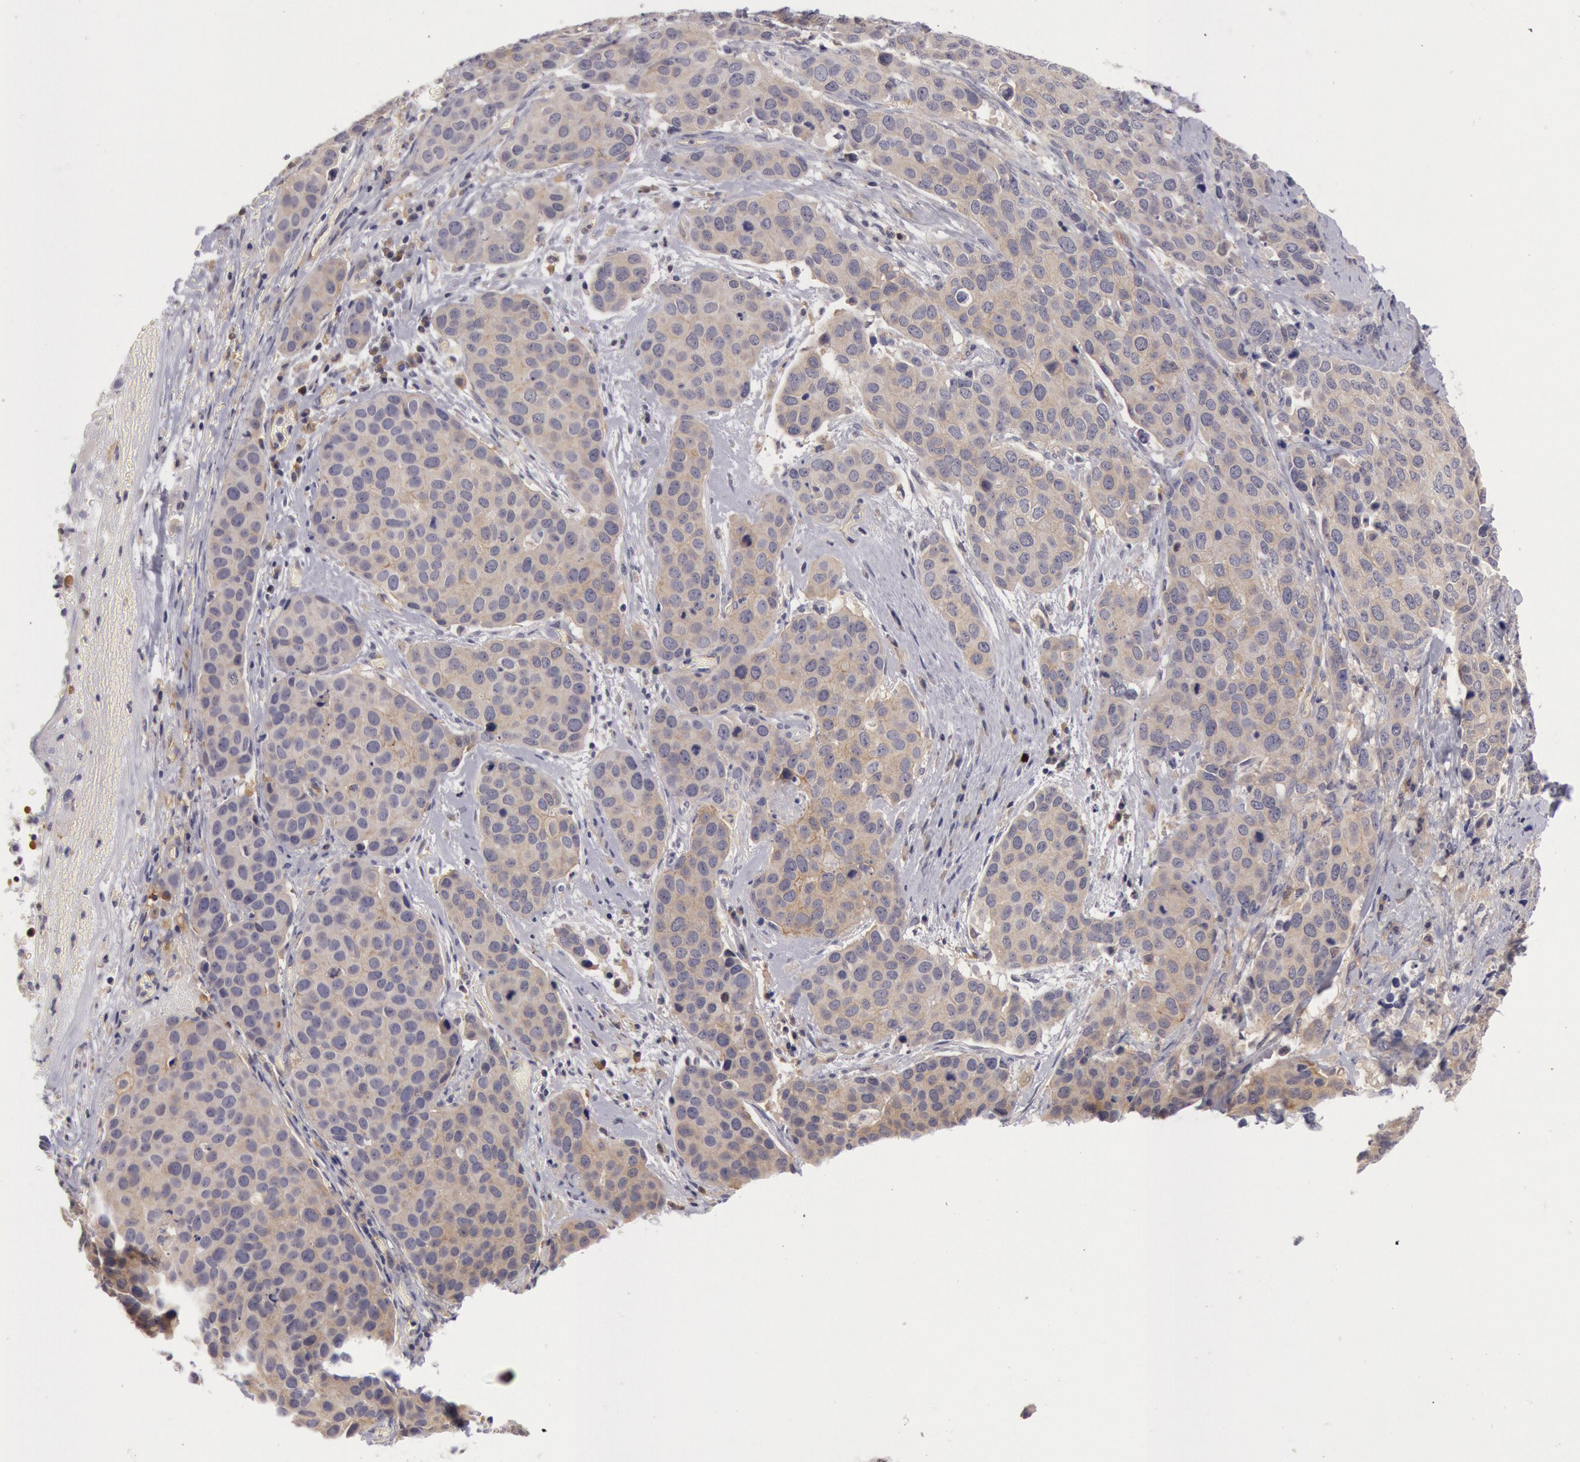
{"staining": {"intensity": "weak", "quantity": ">75%", "location": "cytoplasmic/membranous"}, "tissue": "cervical cancer", "cell_type": "Tumor cells", "image_type": "cancer", "snomed": [{"axis": "morphology", "description": "Squamous cell carcinoma, NOS"}, {"axis": "topography", "description": "Cervix"}], "caption": "DAB immunohistochemical staining of squamous cell carcinoma (cervical) reveals weak cytoplasmic/membranous protein staining in approximately >75% of tumor cells. The protein of interest is shown in brown color, while the nuclei are stained blue.", "gene": "MYO5A", "patient": {"sex": "female", "age": 54}}